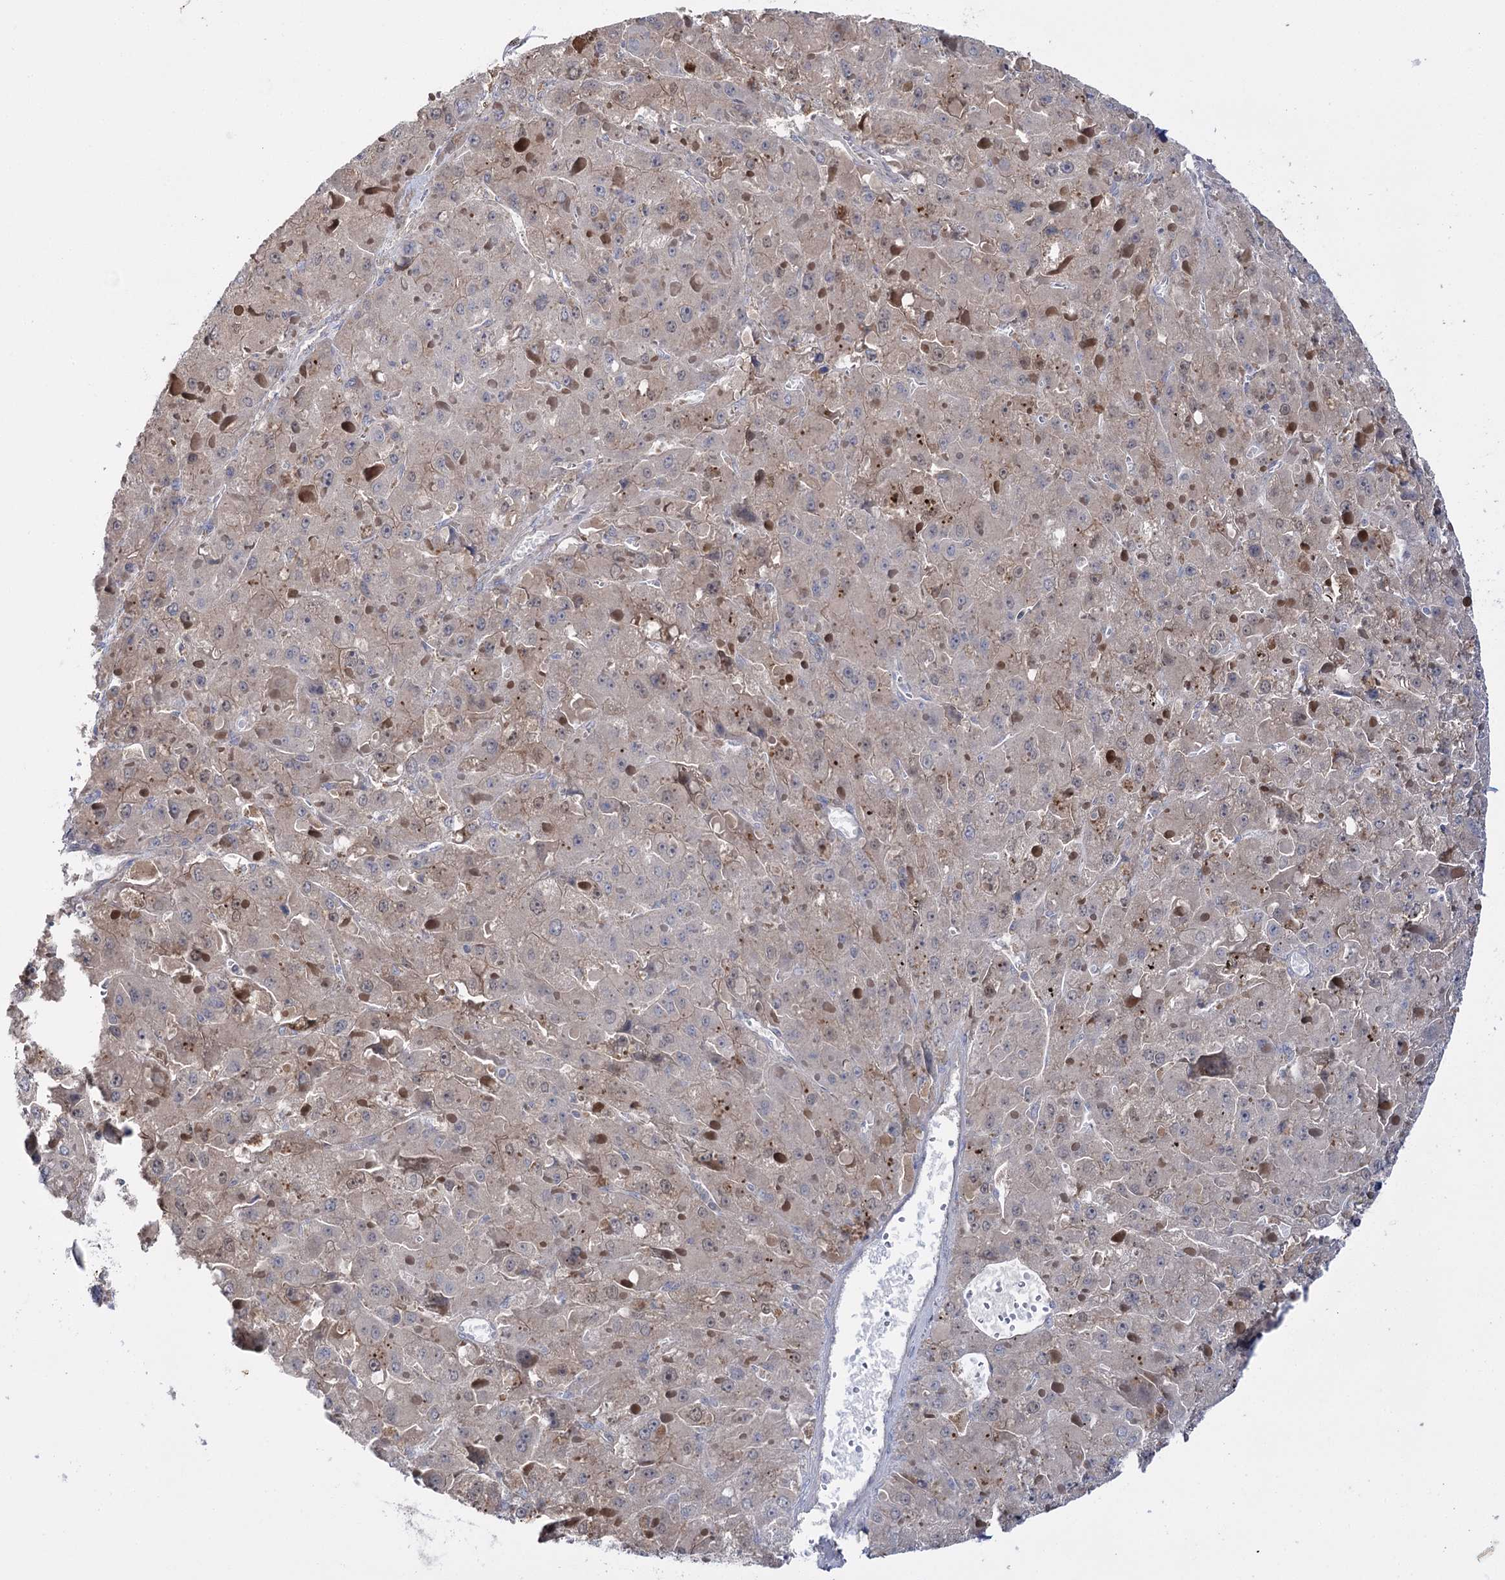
{"staining": {"intensity": "weak", "quantity": "25%-75%", "location": "cytoplasmic/membranous"}, "tissue": "liver cancer", "cell_type": "Tumor cells", "image_type": "cancer", "snomed": [{"axis": "morphology", "description": "Carcinoma, Hepatocellular, NOS"}, {"axis": "topography", "description": "Liver"}], "caption": "Immunohistochemistry (IHC) (DAB (3,3'-diaminobenzidine)) staining of human liver hepatocellular carcinoma reveals weak cytoplasmic/membranous protein staining in approximately 25%-75% of tumor cells. Ihc stains the protein of interest in brown and the nuclei are stained blue.", "gene": "PTER", "patient": {"sex": "female", "age": 73}}